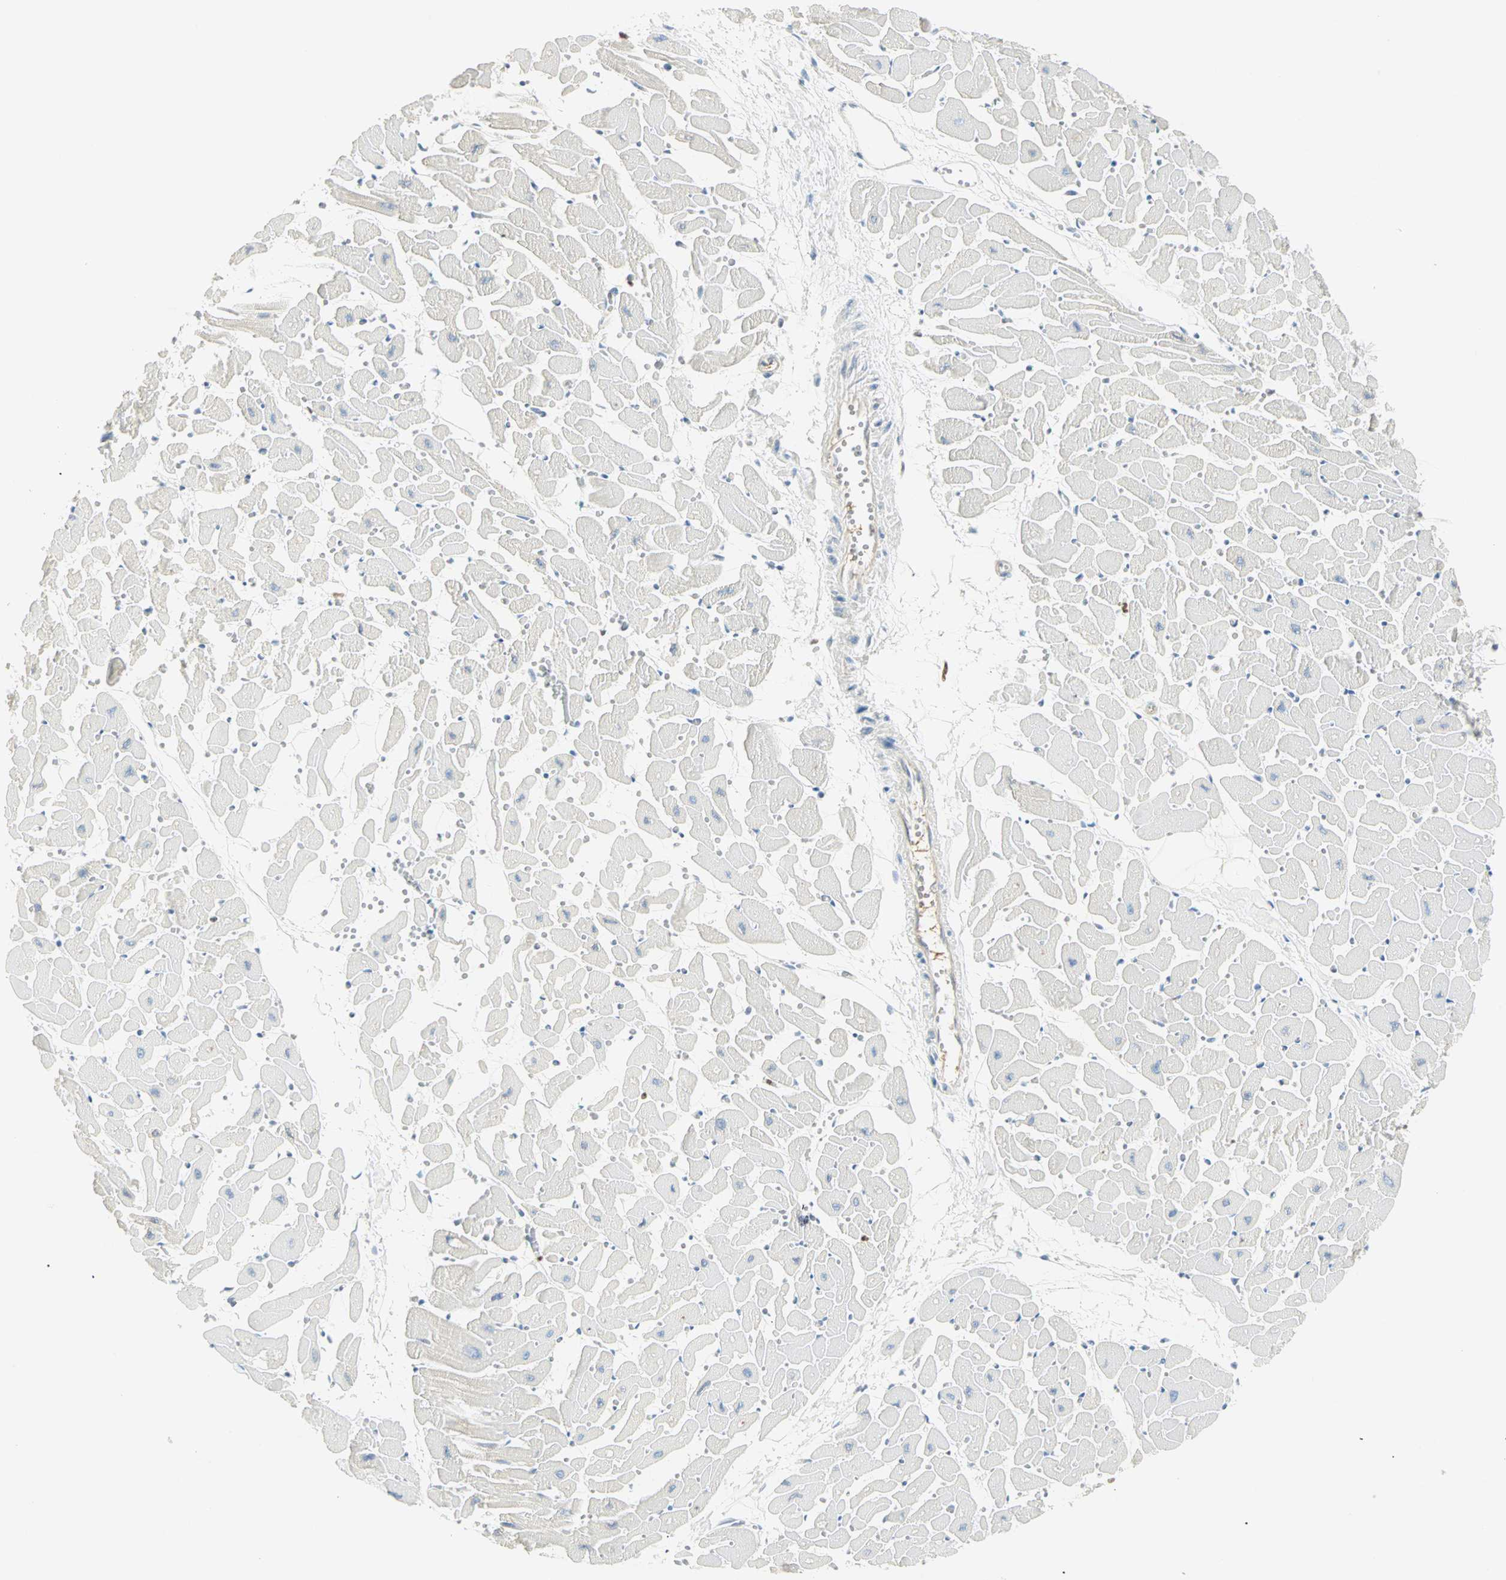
{"staining": {"intensity": "negative", "quantity": "none", "location": "none"}, "tissue": "heart muscle", "cell_type": "Cardiomyocytes", "image_type": "normal", "snomed": [{"axis": "morphology", "description": "Normal tissue, NOS"}, {"axis": "topography", "description": "Heart"}], "caption": "DAB immunohistochemical staining of benign human heart muscle shows no significant expression in cardiomyocytes. (Brightfield microscopy of DAB (3,3'-diaminobenzidine) immunohistochemistry (IHC) at high magnification).", "gene": "MLLT10", "patient": {"sex": "female", "age": 19}}